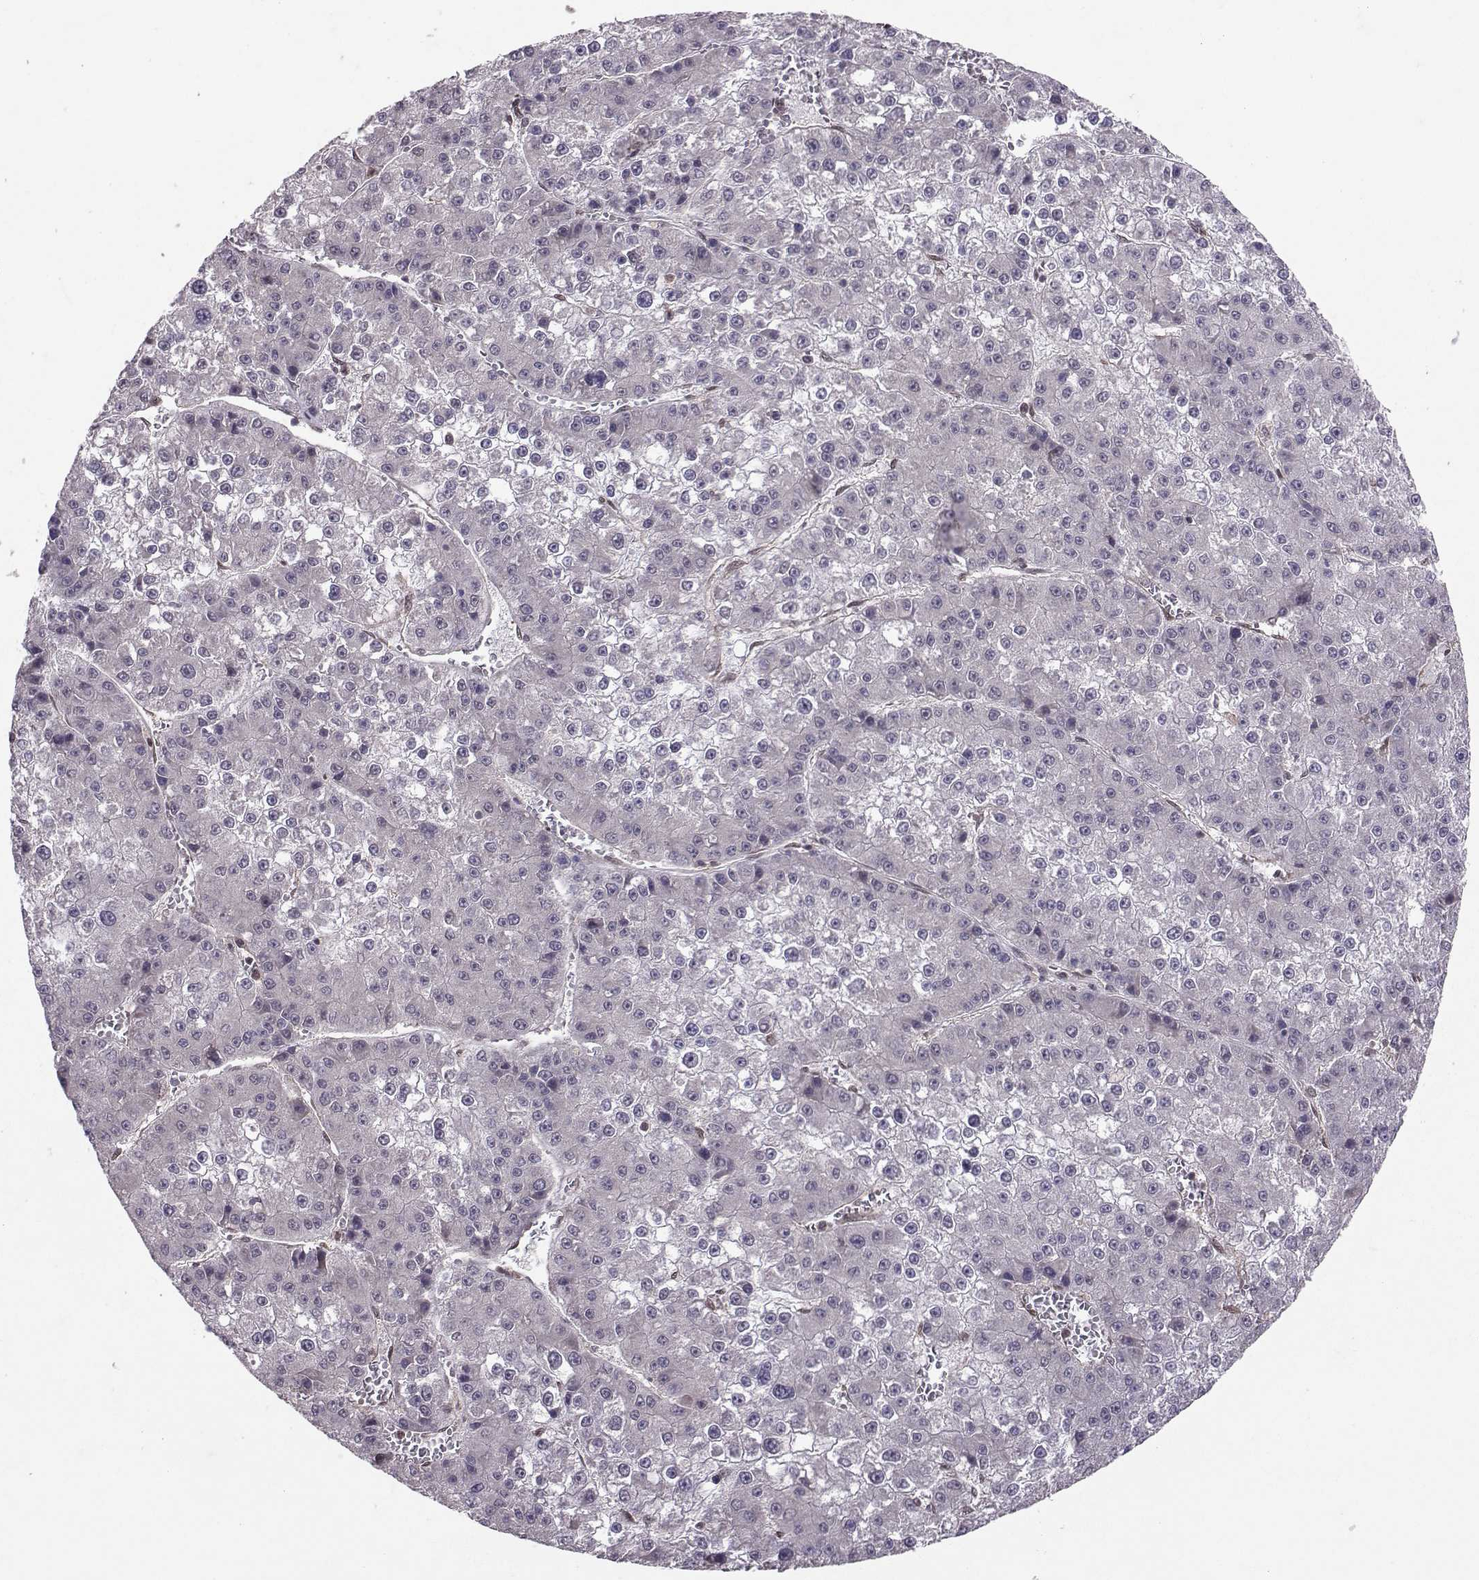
{"staining": {"intensity": "negative", "quantity": "none", "location": "none"}, "tissue": "liver cancer", "cell_type": "Tumor cells", "image_type": "cancer", "snomed": [{"axis": "morphology", "description": "Carcinoma, Hepatocellular, NOS"}, {"axis": "topography", "description": "Liver"}], "caption": "Immunohistochemistry photomicrograph of neoplastic tissue: liver hepatocellular carcinoma stained with DAB reveals no significant protein positivity in tumor cells.", "gene": "PPP2R2A", "patient": {"sex": "female", "age": 73}}